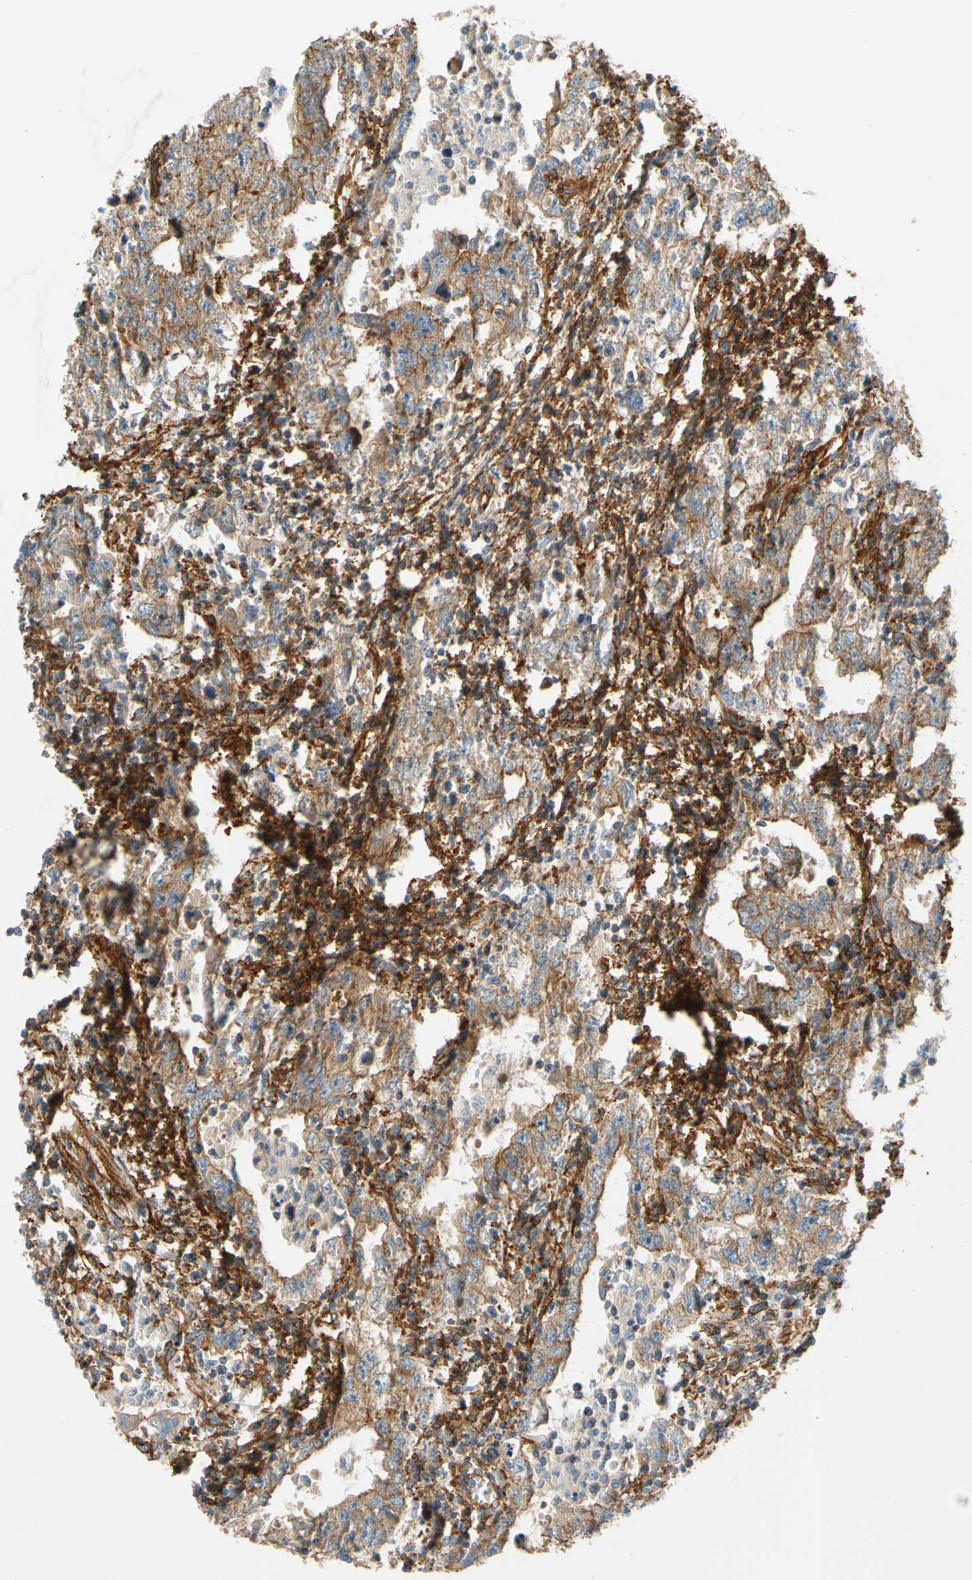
{"staining": {"intensity": "moderate", "quantity": ">75%", "location": "cytoplasmic/membranous"}, "tissue": "testis cancer", "cell_type": "Tumor cells", "image_type": "cancer", "snomed": [{"axis": "morphology", "description": "Carcinoma, Embryonal, NOS"}, {"axis": "topography", "description": "Testis"}], "caption": "Human testis cancer (embryonal carcinoma) stained with a brown dye shows moderate cytoplasmic/membranous positive expression in approximately >75% of tumor cells.", "gene": "SPTAN1", "patient": {"sex": "male", "age": 26}}